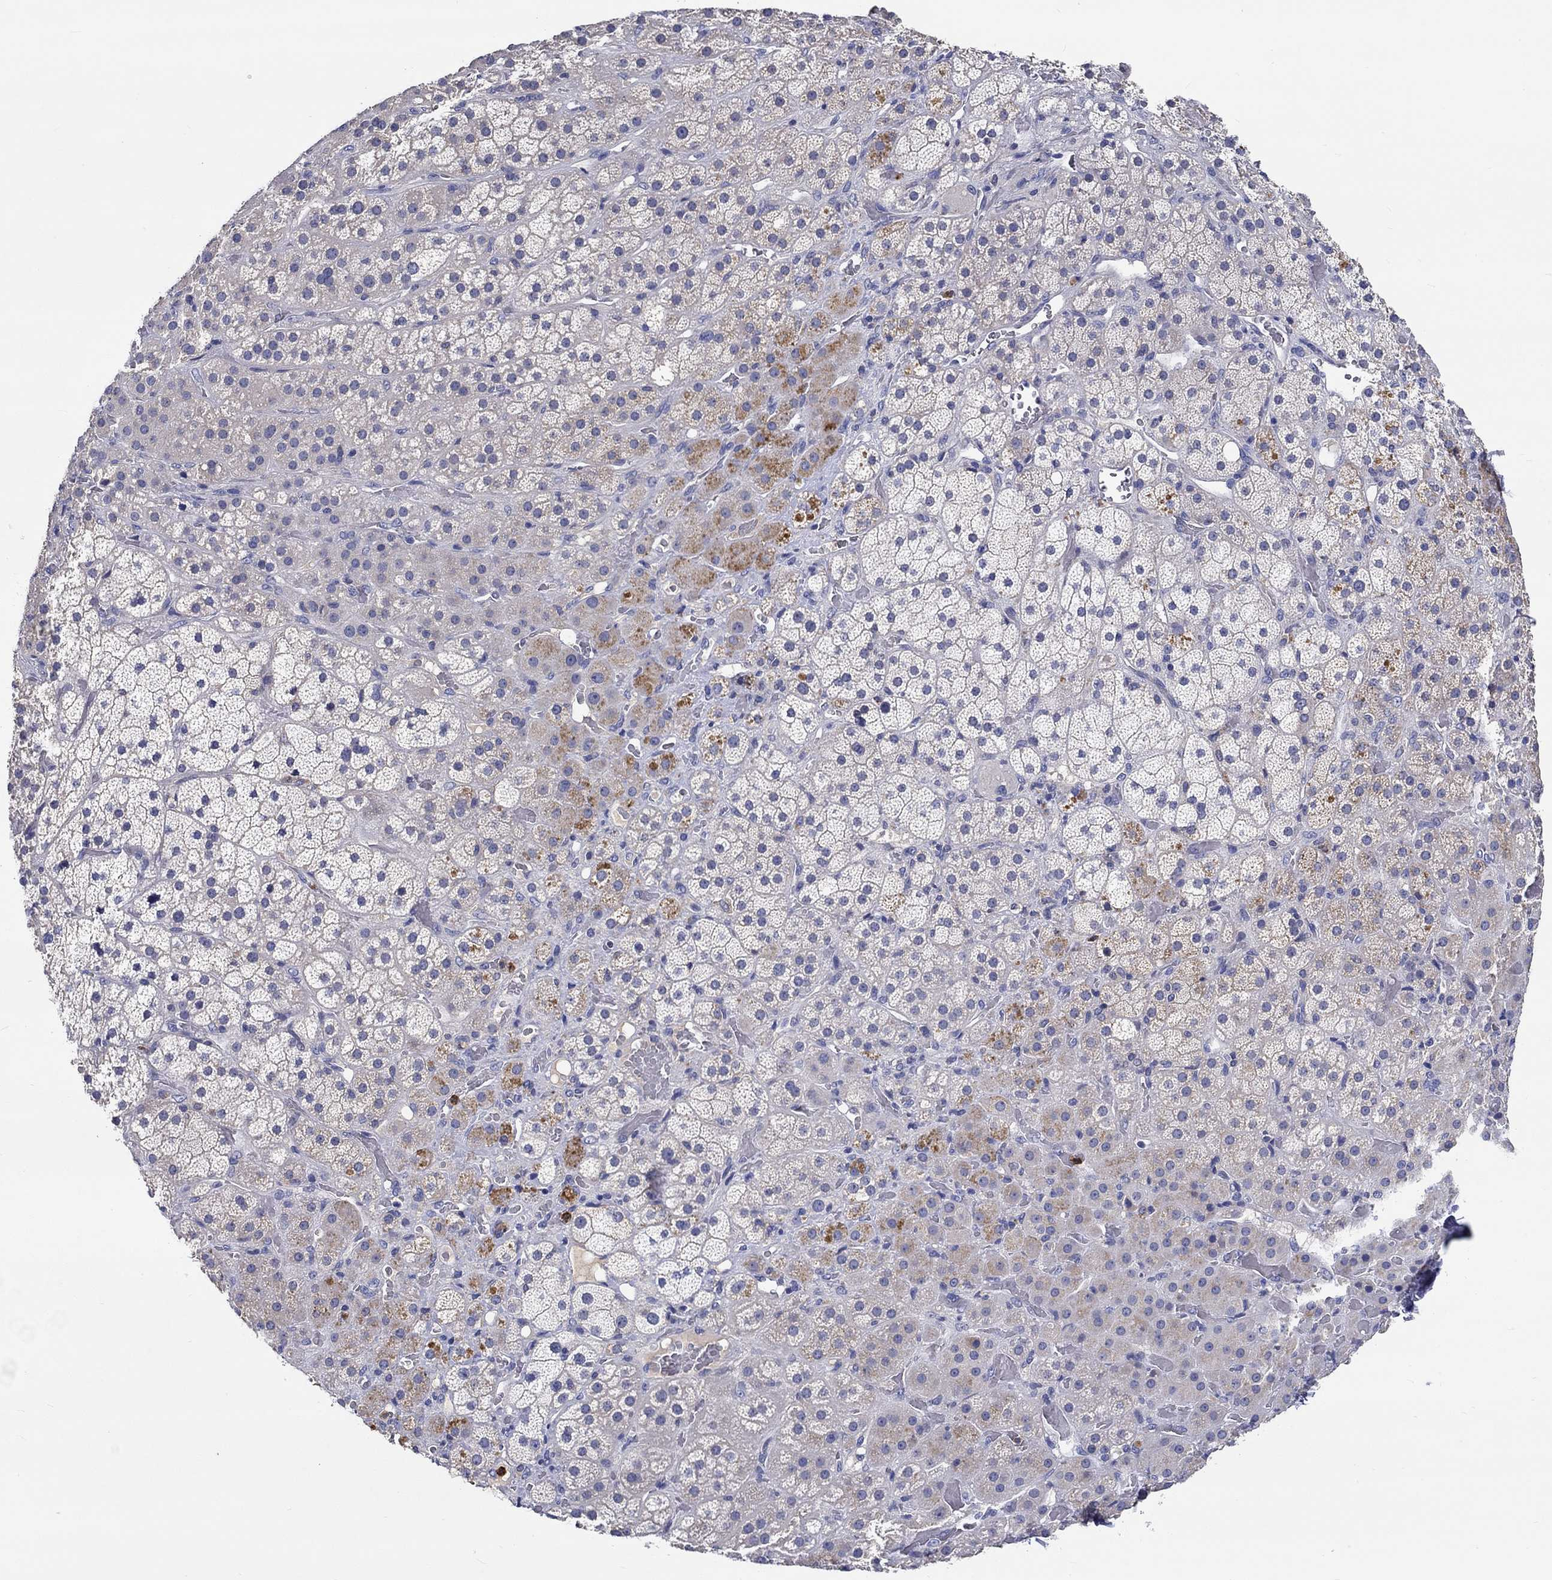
{"staining": {"intensity": "strong", "quantity": "<25%", "location": "cytoplasmic/membranous"}, "tissue": "adrenal gland", "cell_type": "Glandular cells", "image_type": "normal", "snomed": [{"axis": "morphology", "description": "Normal tissue, NOS"}, {"axis": "topography", "description": "Adrenal gland"}], "caption": "Adrenal gland was stained to show a protein in brown. There is medium levels of strong cytoplasmic/membranous positivity in approximately <25% of glandular cells. (DAB = brown stain, brightfield microscopy at high magnification).", "gene": "CHIT1", "patient": {"sex": "male", "age": 57}}